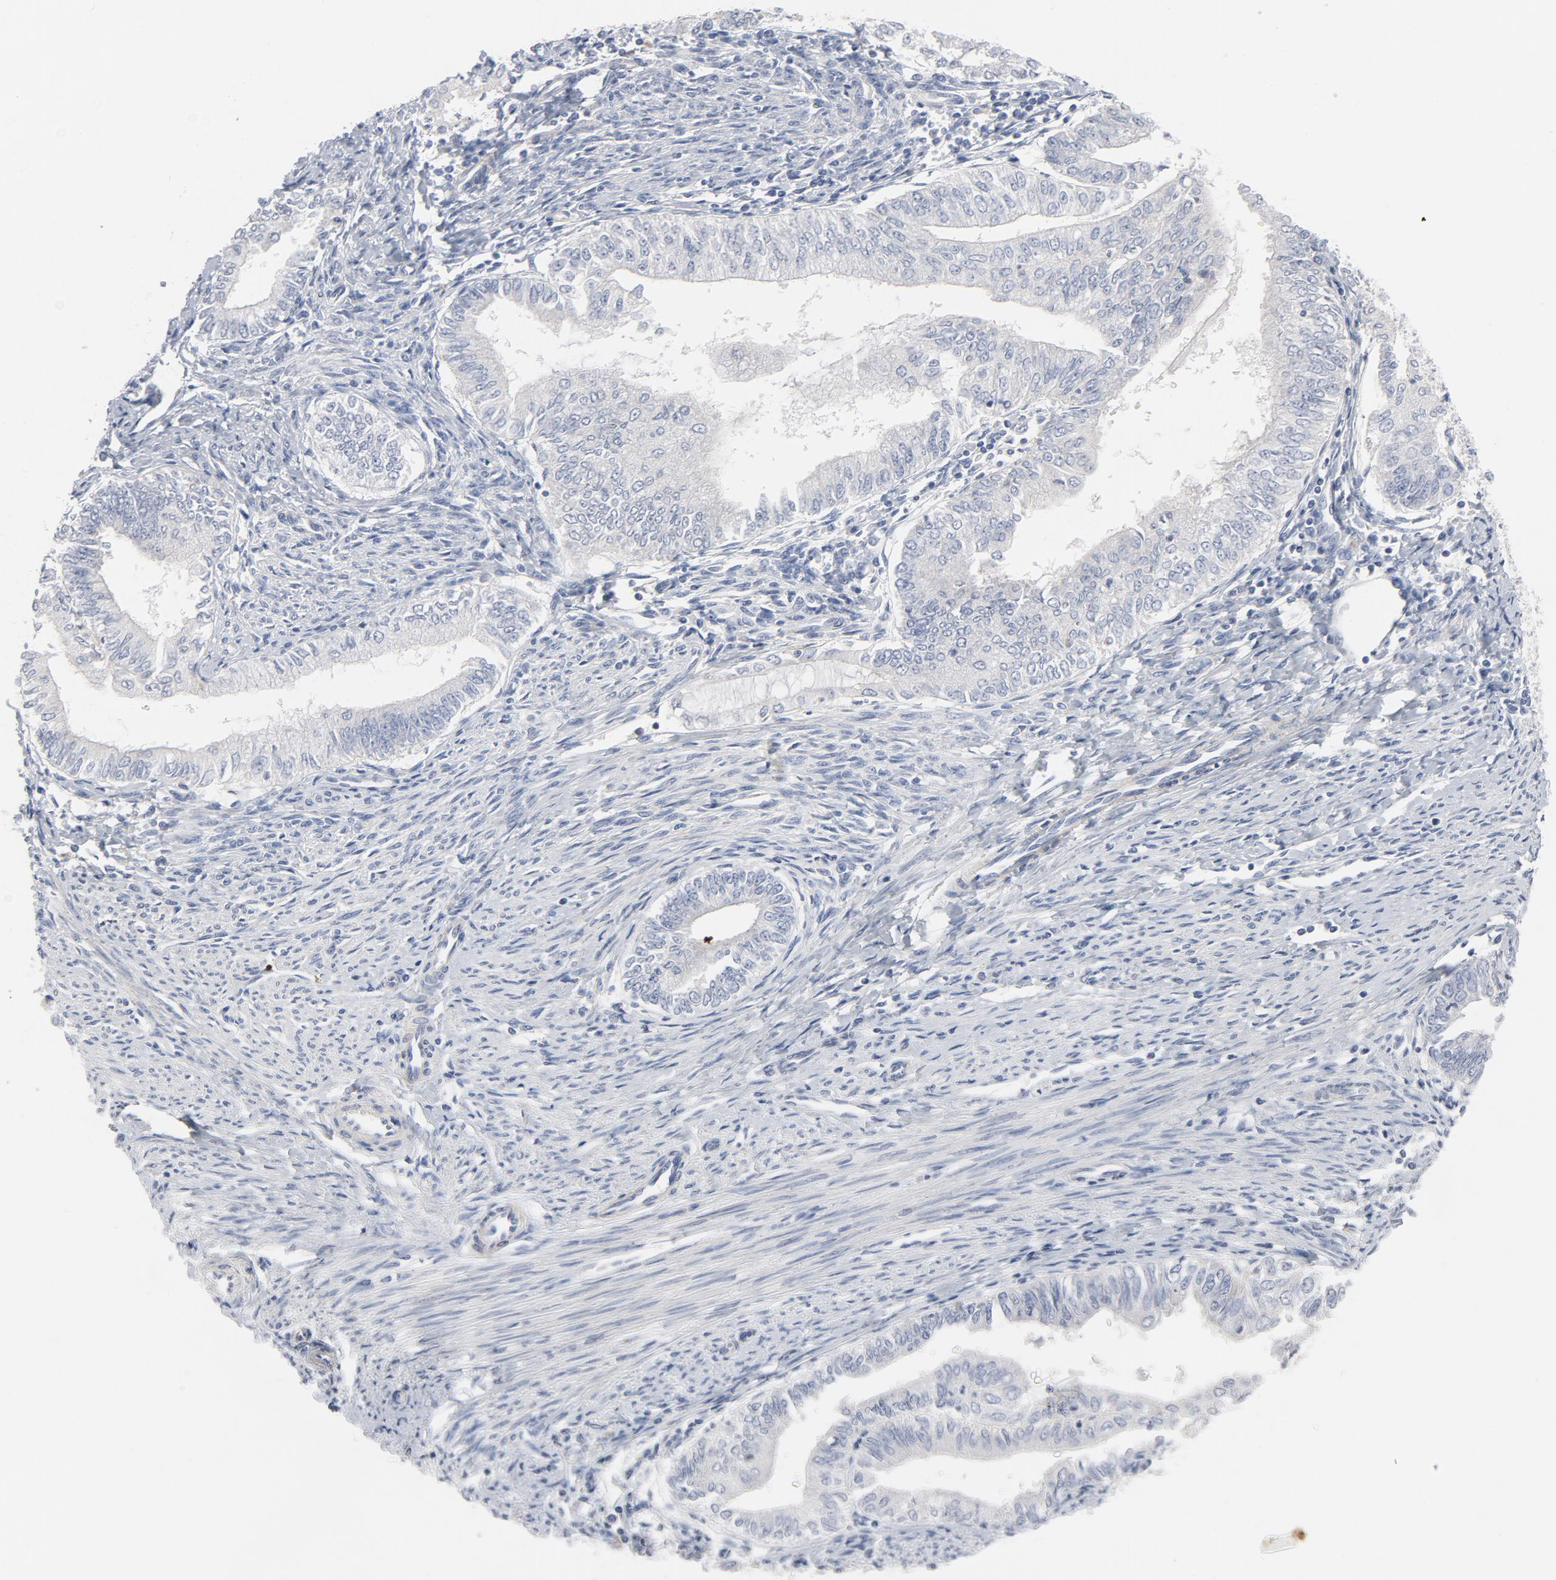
{"staining": {"intensity": "negative", "quantity": "none", "location": "none"}, "tissue": "endometrial cancer", "cell_type": "Tumor cells", "image_type": "cancer", "snomed": [{"axis": "morphology", "description": "Adenocarcinoma, NOS"}, {"axis": "topography", "description": "Endometrium"}], "caption": "Human endometrial adenocarcinoma stained for a protein using immunohistochemistry exhibits no positivity in tumor cells.", "gene": "ROCK1", "patient": {"sex": "female", "age": 66}}